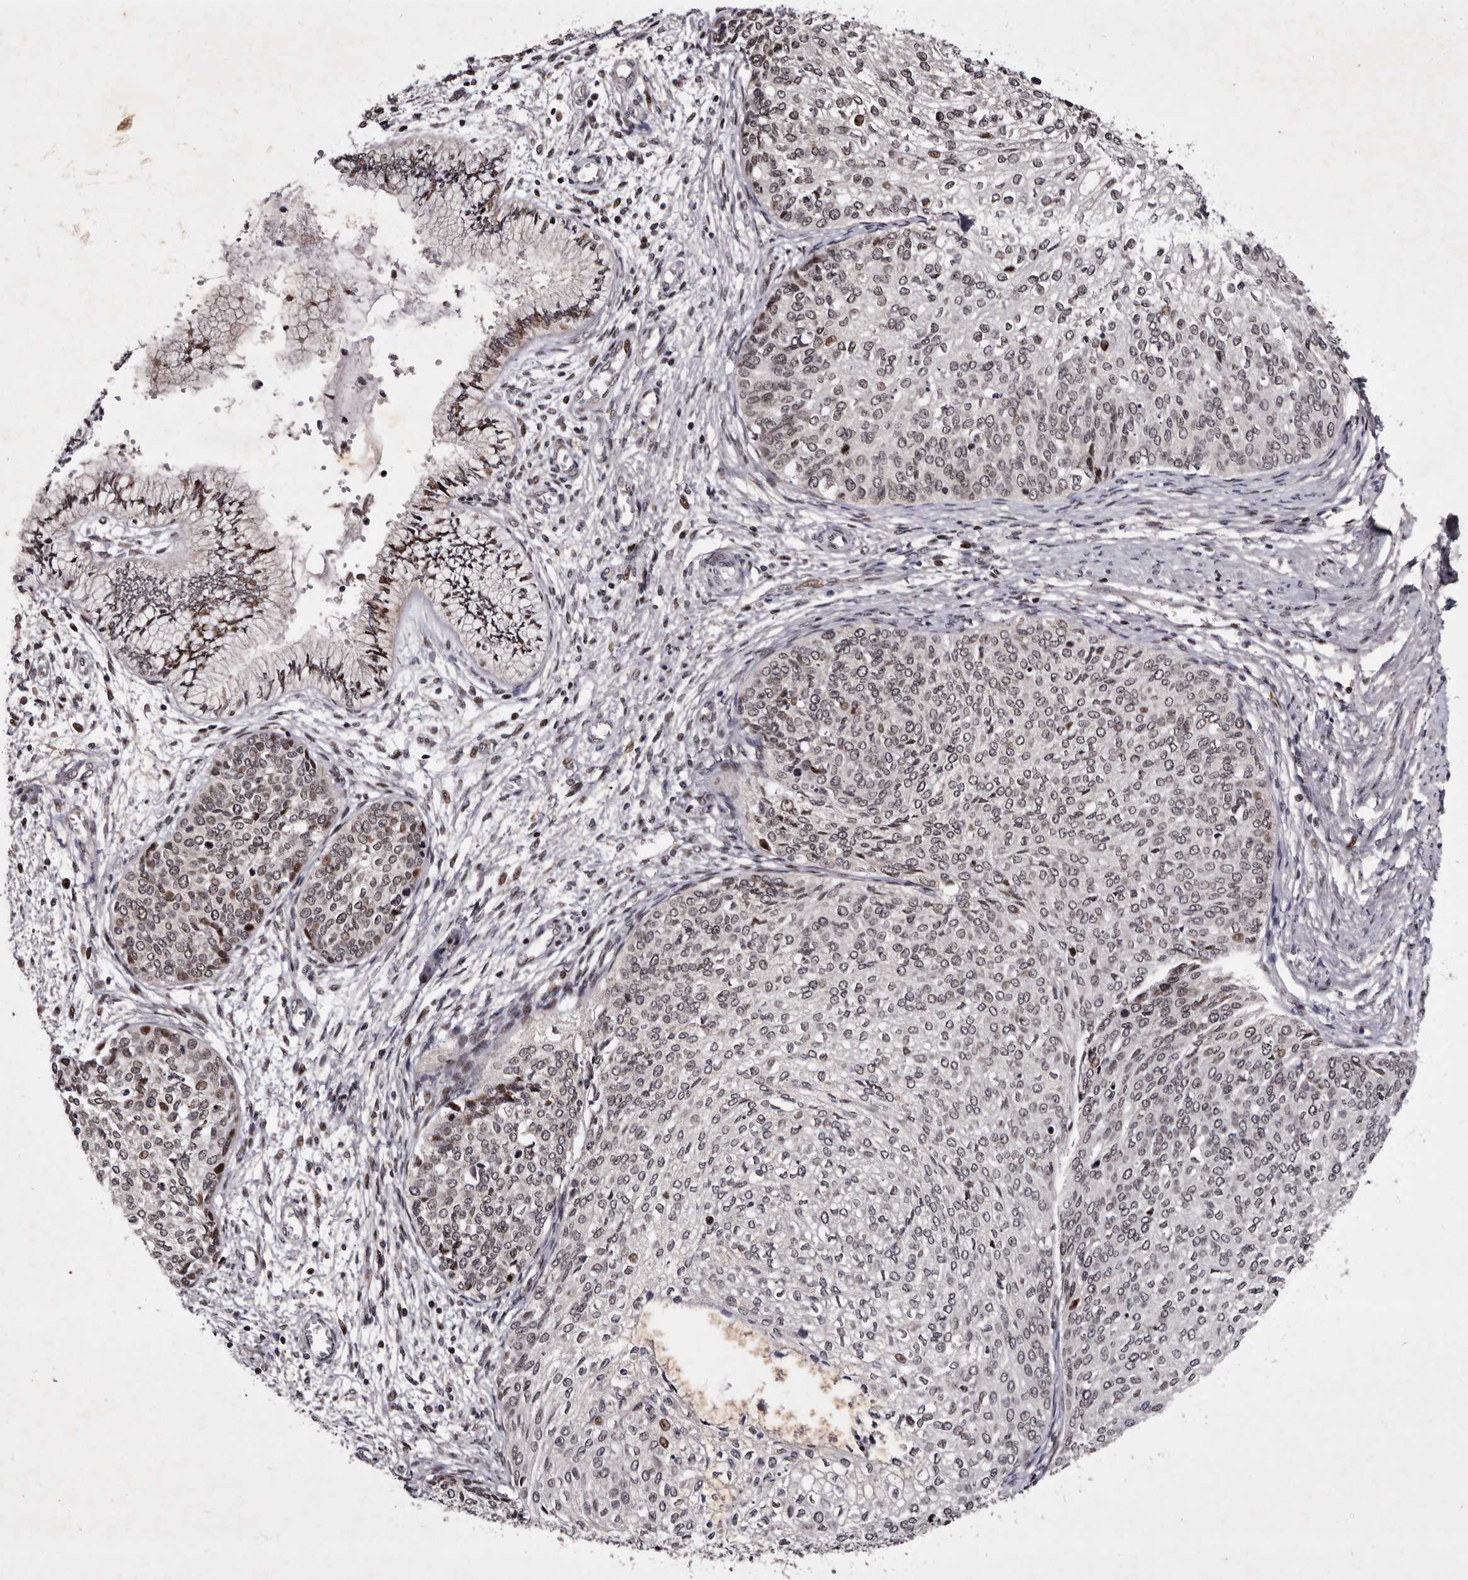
{"staining": {"intensity": "weak", "quantity": "<25%", "location": "cytoplasmic/membranous,nuclear"}, "tissue": "cervical cancer", "cell_type": "Tumor cells", "image_type": "cancer", "snomed": [{"axis": "morphology", "description": "Squamous cell carcinoma, NOS"}, {"axis": "topography", "description": "Cervix"}], "caption": "Cervical cancer (squamous cell carcinoma) stained for a protein using IHC shows no expression tumor cells.", "gene": "TNKS", "patient": {"sex": "female", "age": 37}}